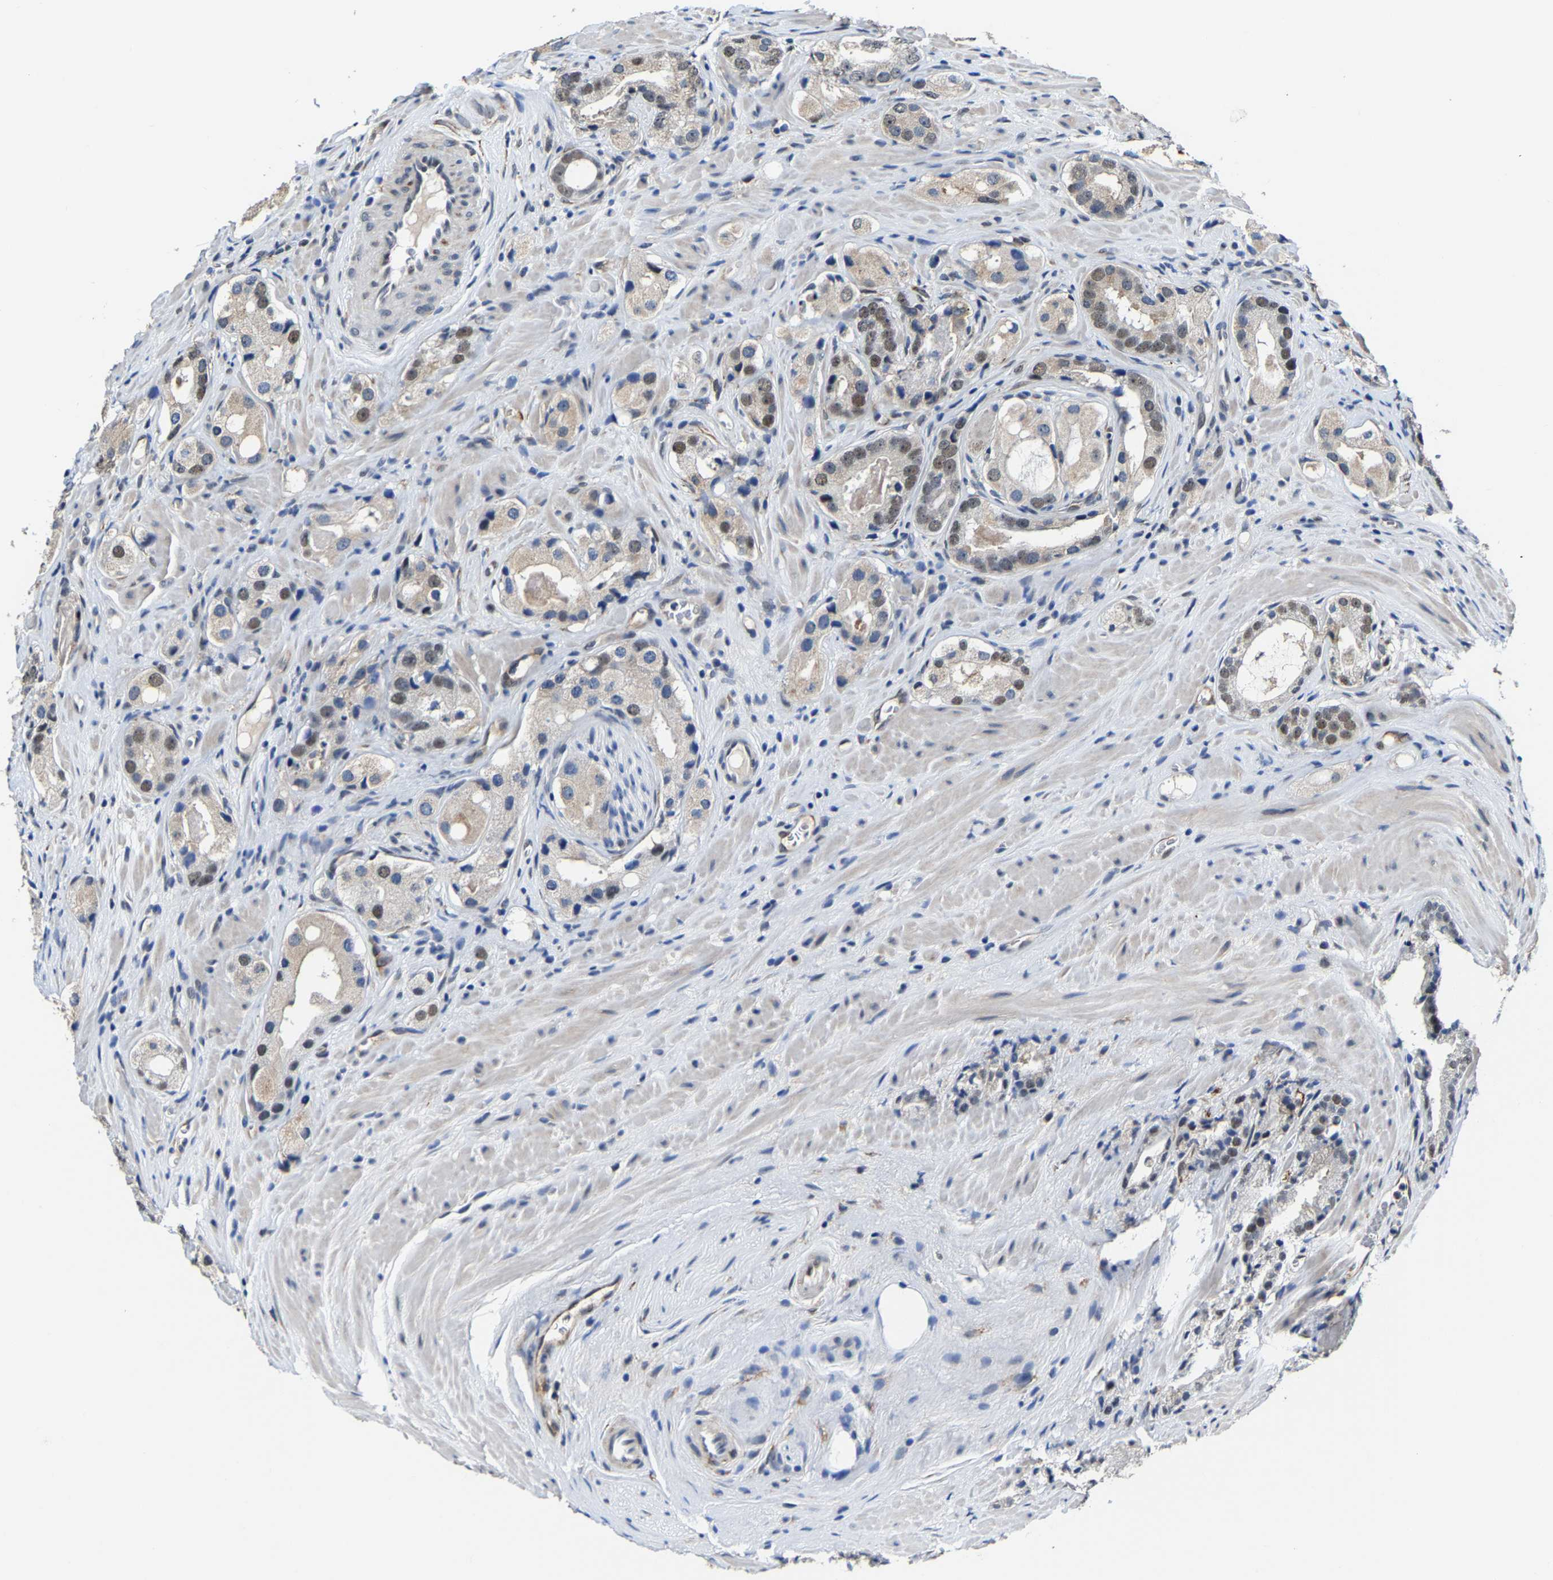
{"staining": {"intensity": "moderate", "quantity": "25%-75%", "location": "nuclear"}, "tissue": "prostate cancer", "cell_type": "Tumor cells", "image_type": "cancer", "snomed": [{"axis": "morphology", "description": "Adenocarcinoma, High grade"}, {"axis": "topography", "description": "Prostate"}], "caption": "DAB immunohistochemical staining of prostate adenocarcinoma (high-grade) shows moderate nuclear protein staining in about 25%-75% of tumor cells.", "gene": "METTL1", "patient": {"sex": "male", "age": 63}}